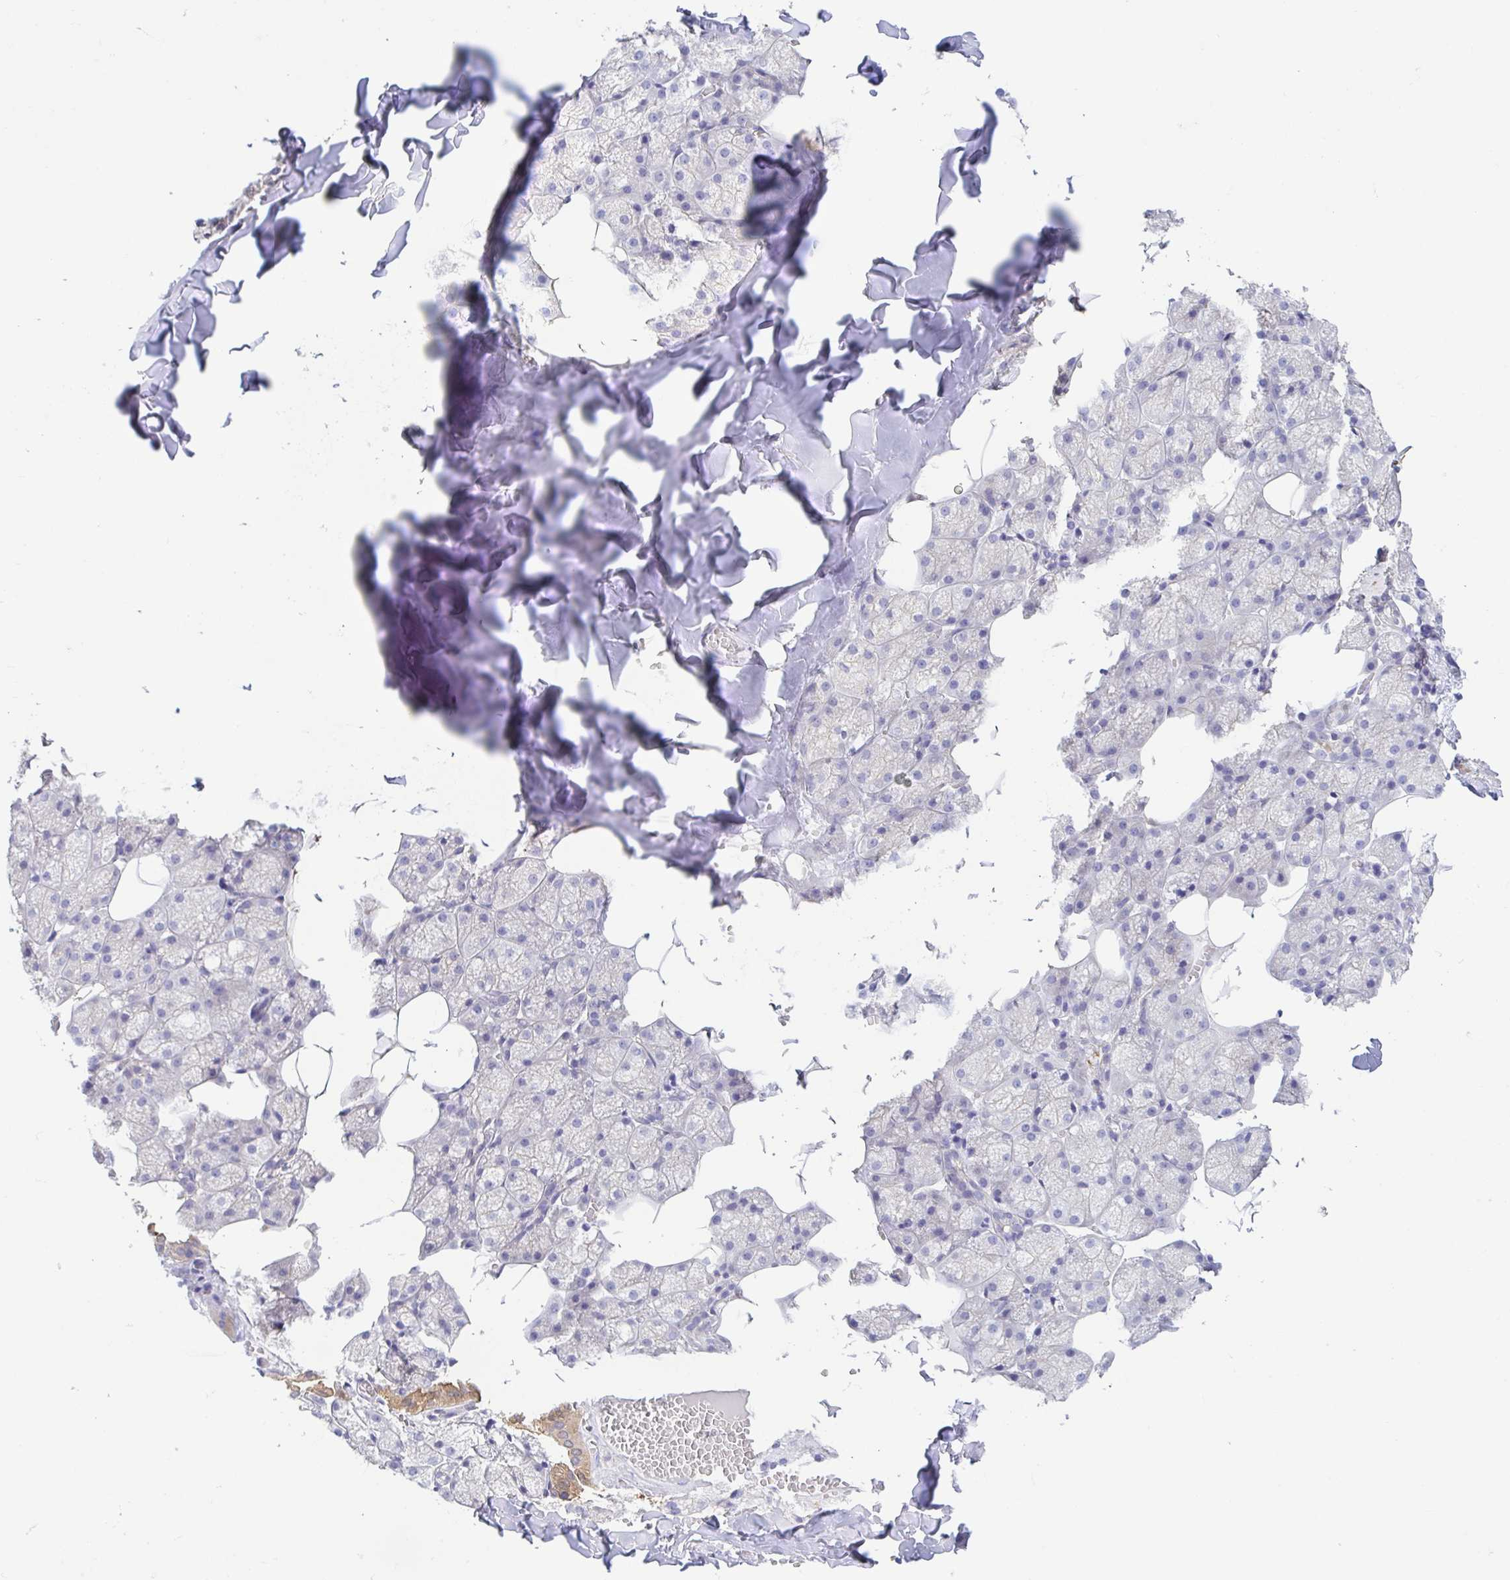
{"staining": {"intensity": "moderate", "quantity": "<25%", "location": "cytoplasmic/membranous,nuclear"}, "tissue": "salivary gland", "cell_type": "Glandular cells", "image_type": "normal", "snomed": [{"axis": "morphology", "description": "Normal tissue, NOS"}, {"axis": "topography", "description": "Salivary gland"}, {"axis": "topography", "description": "Peripheral nerve tissue"}], "caption": "Brown immunohistochemical staining in unremarkable salivary gland reveals moderate cytoplasmic/membranous,nuclear positivity in approximately <25% of glandular cells. (Brightfield microscopy of DAB IHC at high magnification).", "gene": "FABP3", "patient": {"sex": "male", "age": 38}}